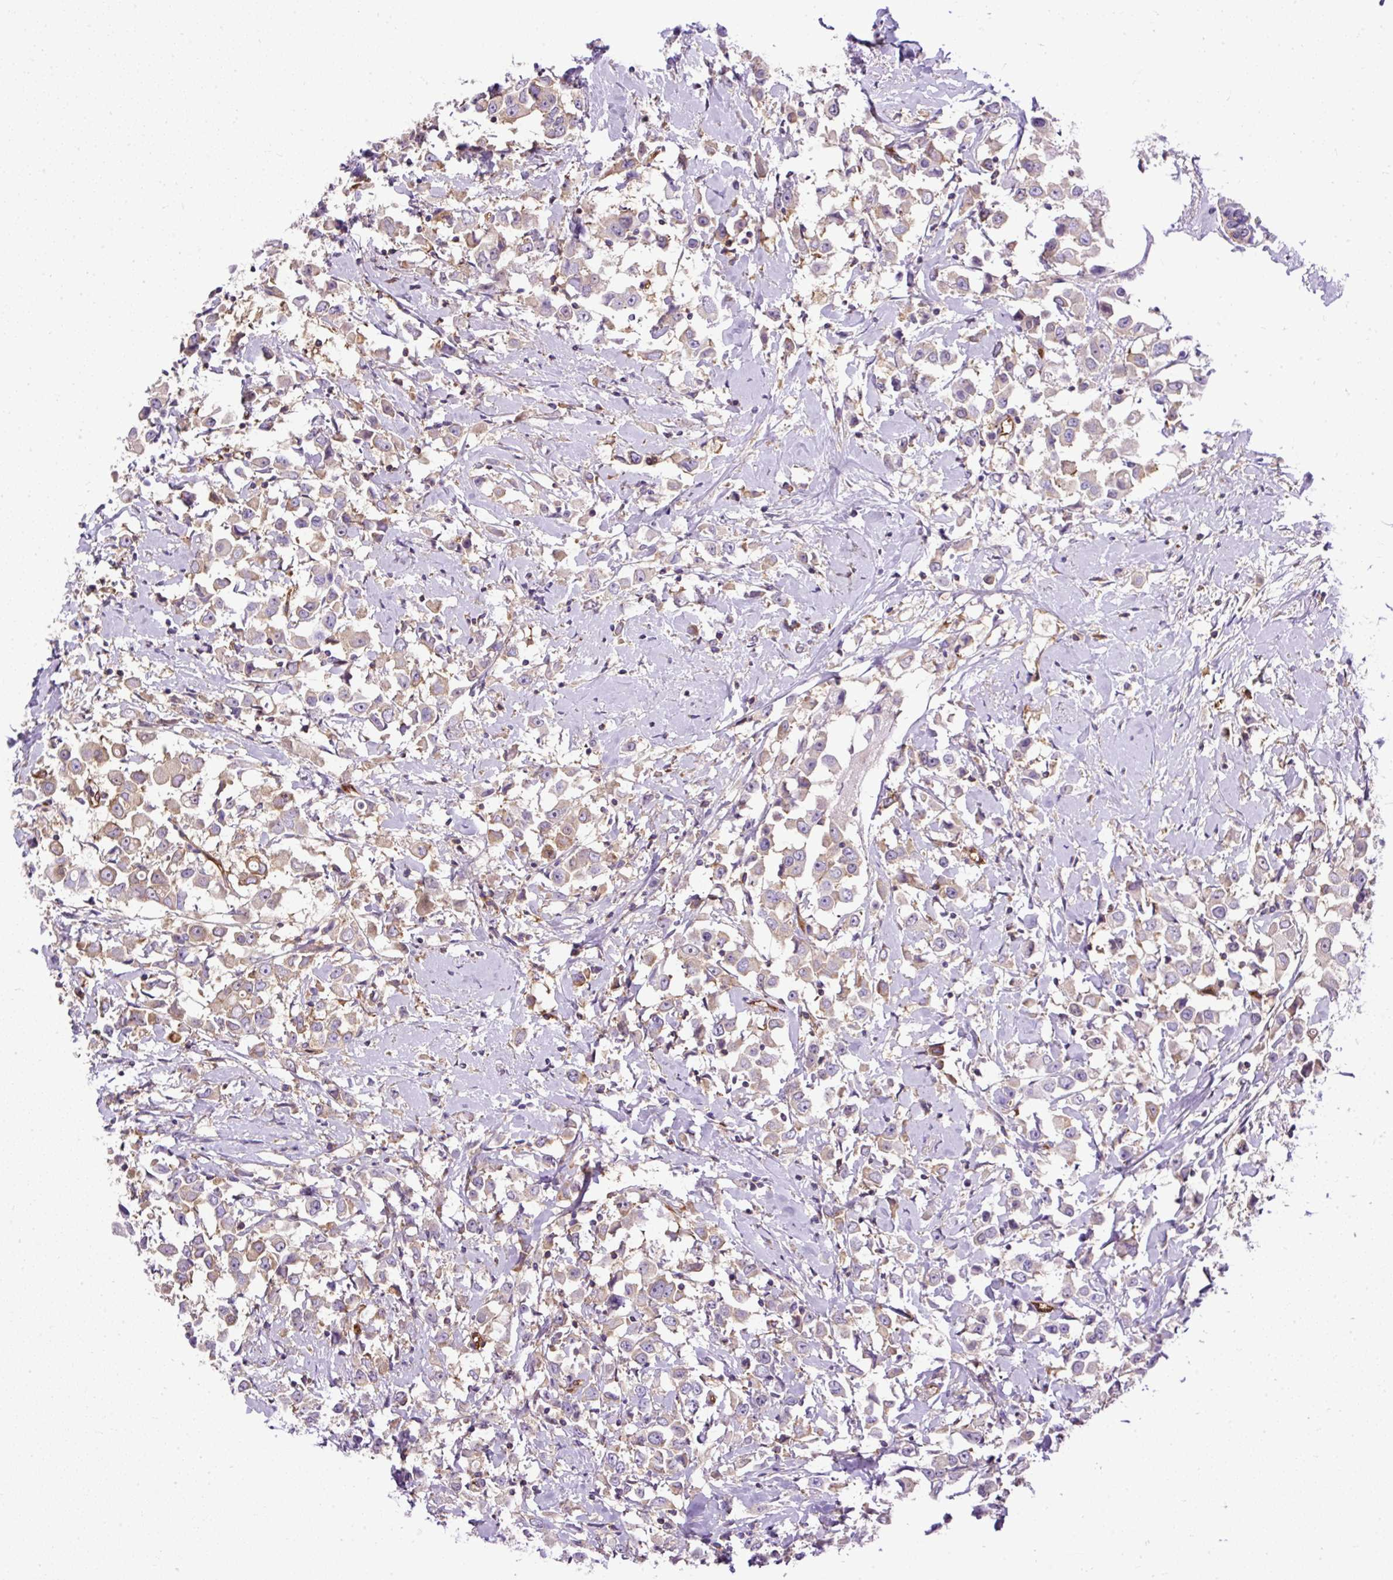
{"staining": {"intensity": "weak", "quantity": "<25%", "location": "cytoplasmic/membranous"}, "tissue": "breast cancer", "cell_type": "Tumor cells", "image_type": "cancer", "snomed": [{"axis": "morphology", "description": "Duct carcinoma"}, {"axis": "topography", "description": "Breast"}], "caption": "Breast invasive ductal carcinoma stained for a protein using immunohistochemistry (IHC) reveals no expression tumor cells.", "gene": "MAP1S", "patient": {"sex": "female", "age": 61}}